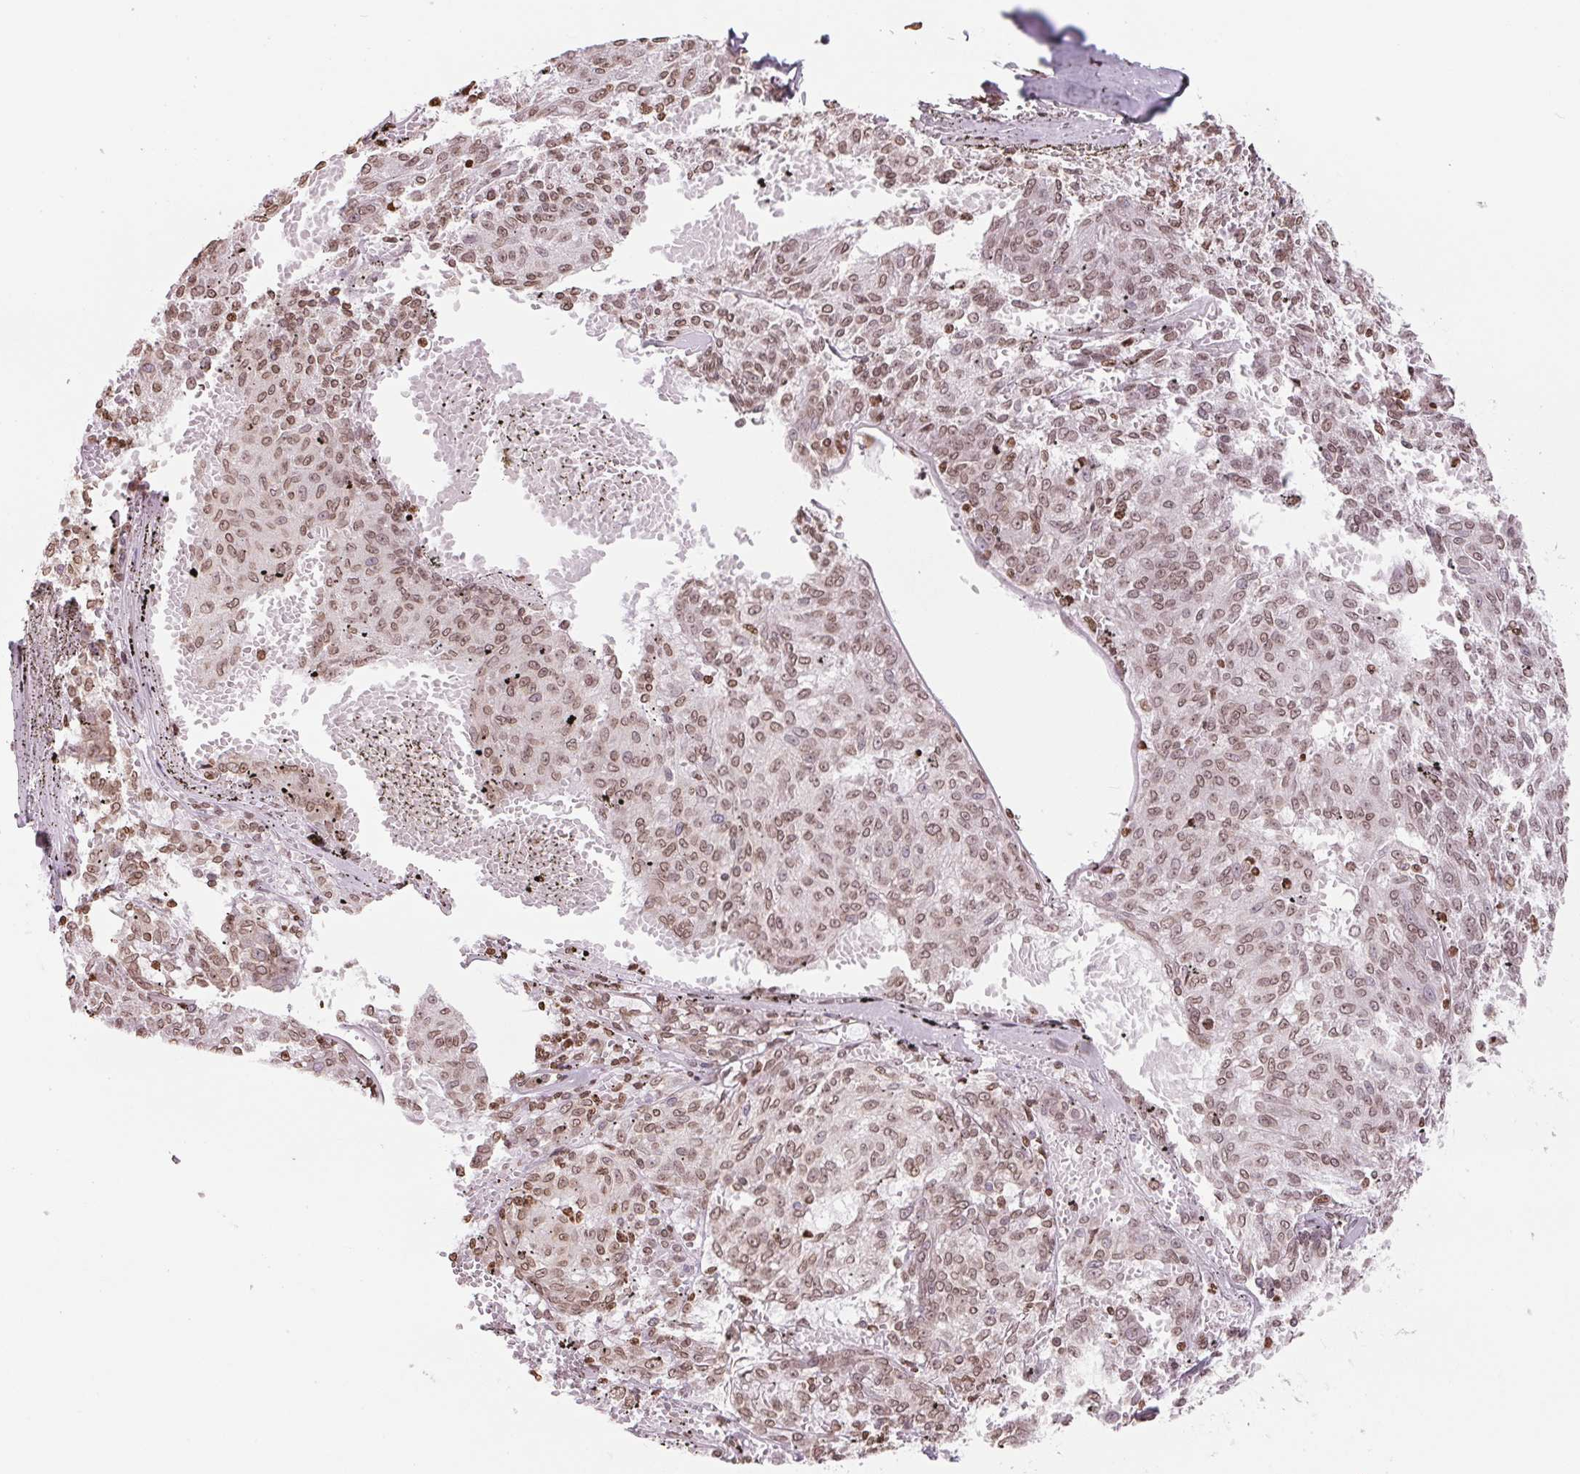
{"staining": {"intensity": "moderate", "quantity": ">75%", "location": "cytoplasmic/membranous,nuclear"}, "tissue": "melanoma", "cell_type": "Tumor cells", "image_type": "cancer", "snomed": [{"axis": "morphology", "description": "Malignant melanoma, NOS"}, {"axis": "topography", "description": "Skin"}], "caption": "A high-resolution photomicrograph shows IHC staining of melanoma, which exhibits moderate cytoplasmic/membranous and nuclear staining in approximately >75% of tumor cells.", "gene": "SMIM12", "patient": {"sex": "female", "age": 72}}